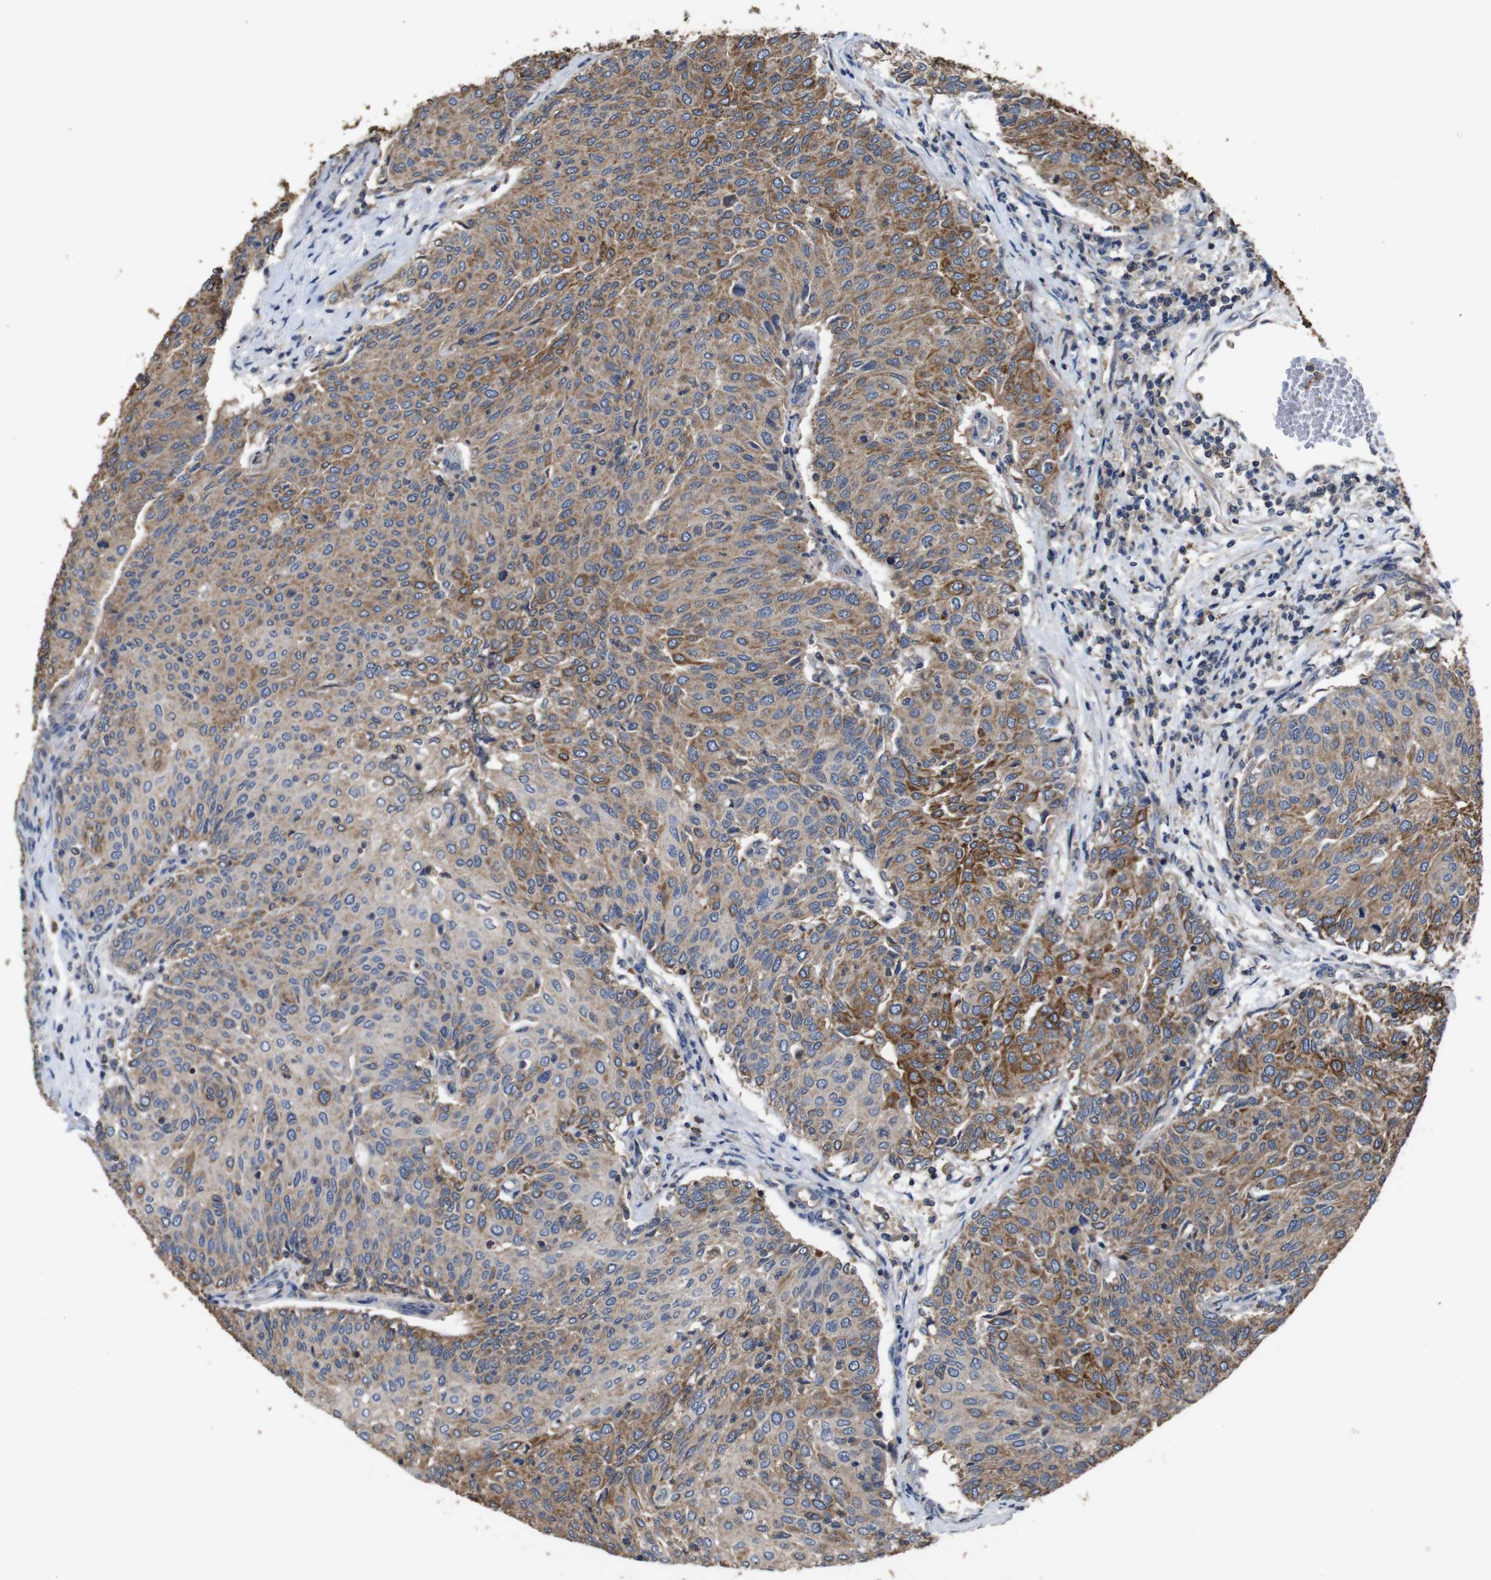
{"staining": {"intensity": "moderate", "quantity": ">75%", "location": "cytoplasmic/membranous"}, "tissue": "urothelial cancer", "cell_type": "Tumor cells", "image_type": "cancer", "snomed": [{"axis": "morphology", "description": "Urothelial carcinoma, Low grade"}, {"axis": "topography", "description": "Urinary bladder"}], "caption": "Immunohistochemistry (IHC) of human urothelial cancer displays medium levels of moderate cytoplasmic/membranous staining in about >75% of tumor cells.", "gene": "GLIPR1", "patient": {"sex": "female", "age": 79}}